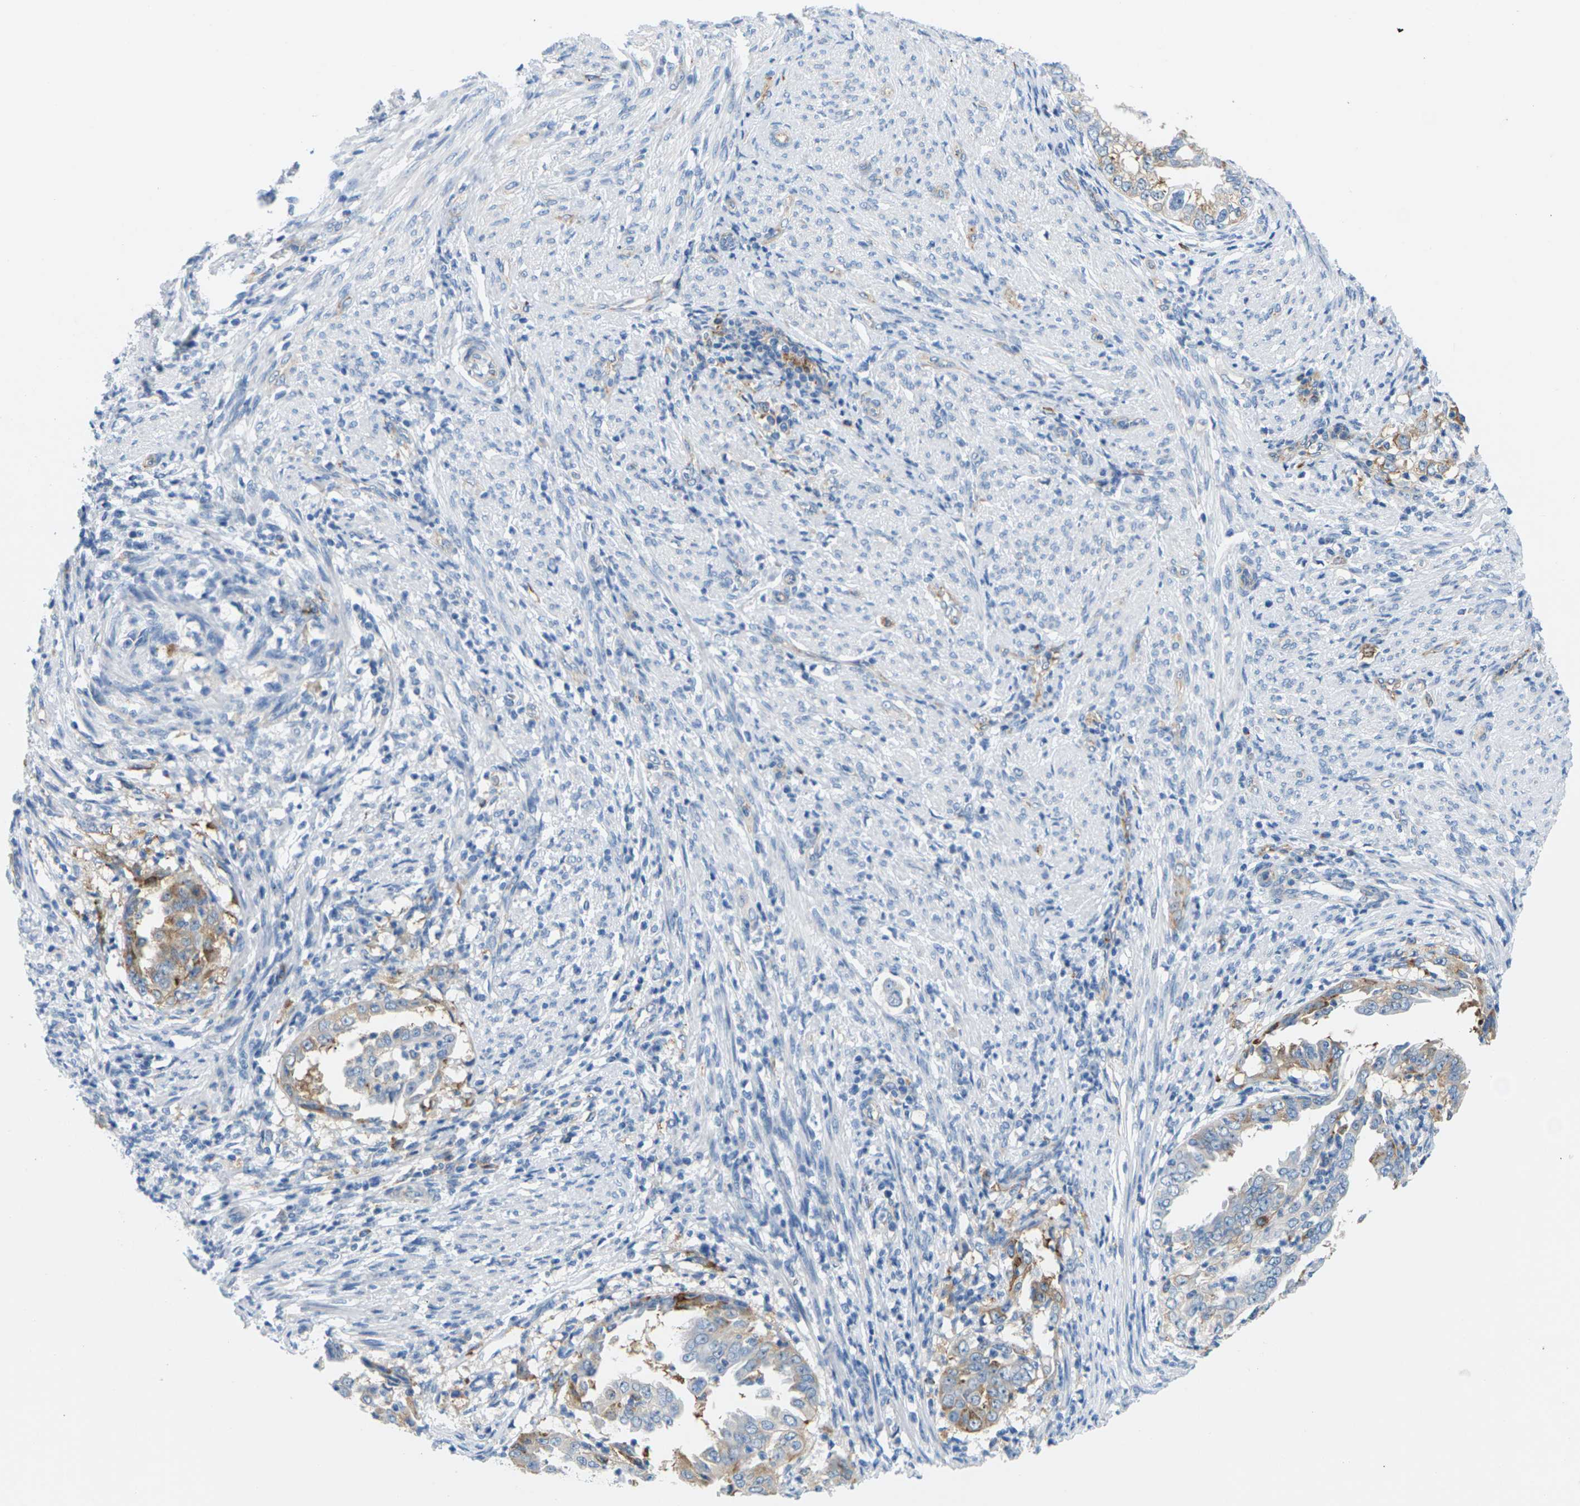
{"staining": {"intensity": "moderate", "quantity": ">75%", "location": "cytoplasmic/membranous"}, "tissue": "endometrial cancer", "cell_type": "Tumor cells", "image_type": "cancer", "snomed": [{"axis": "morphology", "description": "Adenocarcinoma, NOS"}, {"axis": "topography", "description": "Endometrium"}], "caption": "Immunohistochemistry (IHC) staining of adenocarcinoma (endometrial), which demonstrates medium levels of moderate cytoplasmic/membranous staining in approximately >75% of tumor cells indicating moderate cytoplasmic/membranous protein expression. The staining was performed using DAB (3,3'-diaminobenzidine) (brown) for protein detection and nuclei were counterstained in hematoxylin (blue).", "gene": "SYNGR2", "patient": {"sex": "female", "age": 85}}